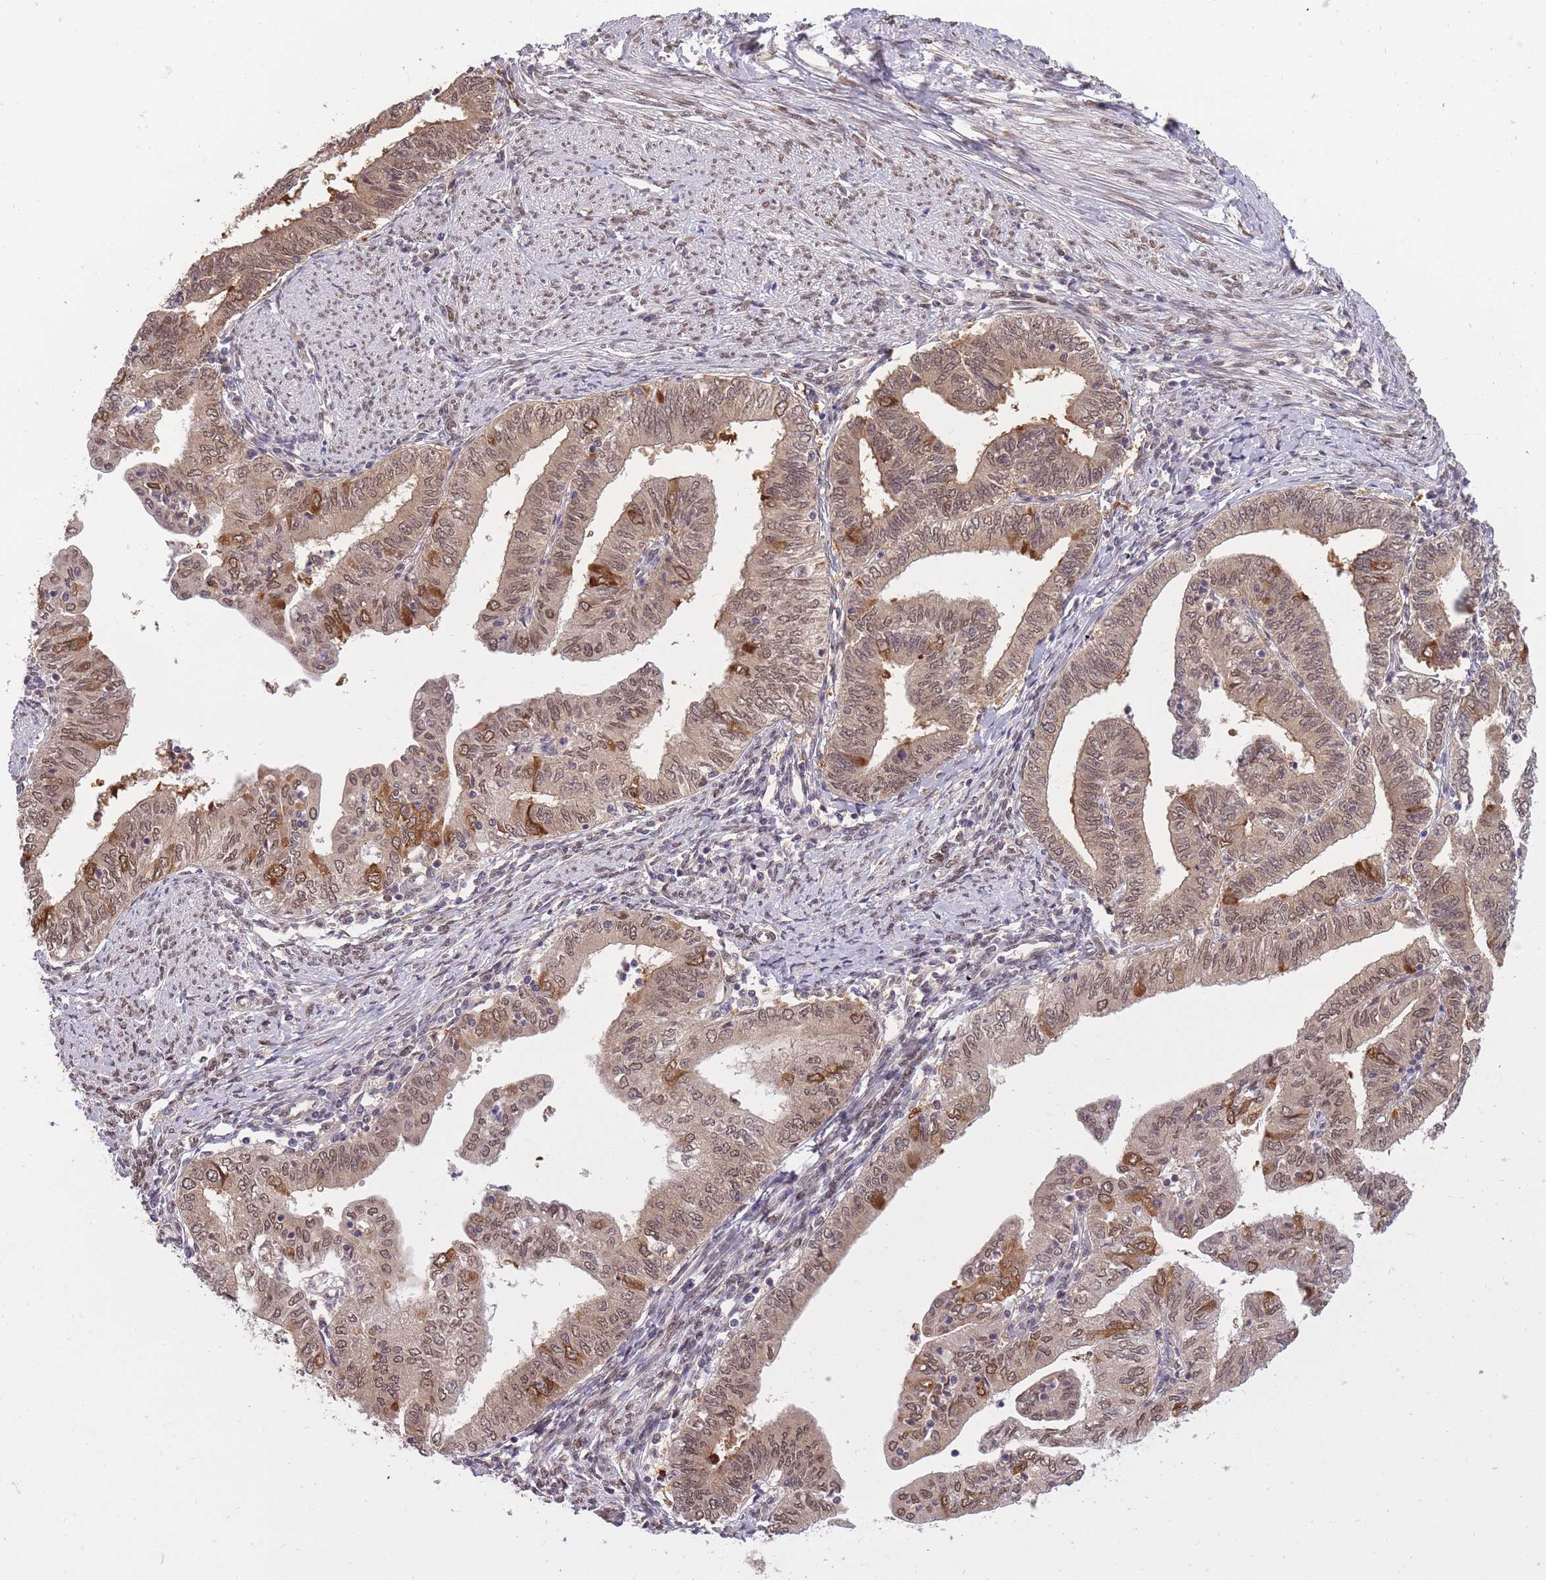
{"staining": {"intensity": "weak", "quantity": ">75%", "location": "cytoplasmic/membranous,nuclear"}, "tissue": "endometrial cancer", "cell_type": "Tumor cells", "image_type": "cancer", "snomed": [{"axis": "morphology", "description": "Adenocarcinoma, NOS"}, {"axis": "topography", "description": "Endometrium"}], "caption": "Protein expression analysis of human adenocarcinoma (endometrial) reveals weak cytoplasmic/membranous and nuclear expression in about >75% of tumor cells.", "gene": "CDIP1", "patient": {"sex": "female", "age": 66}}